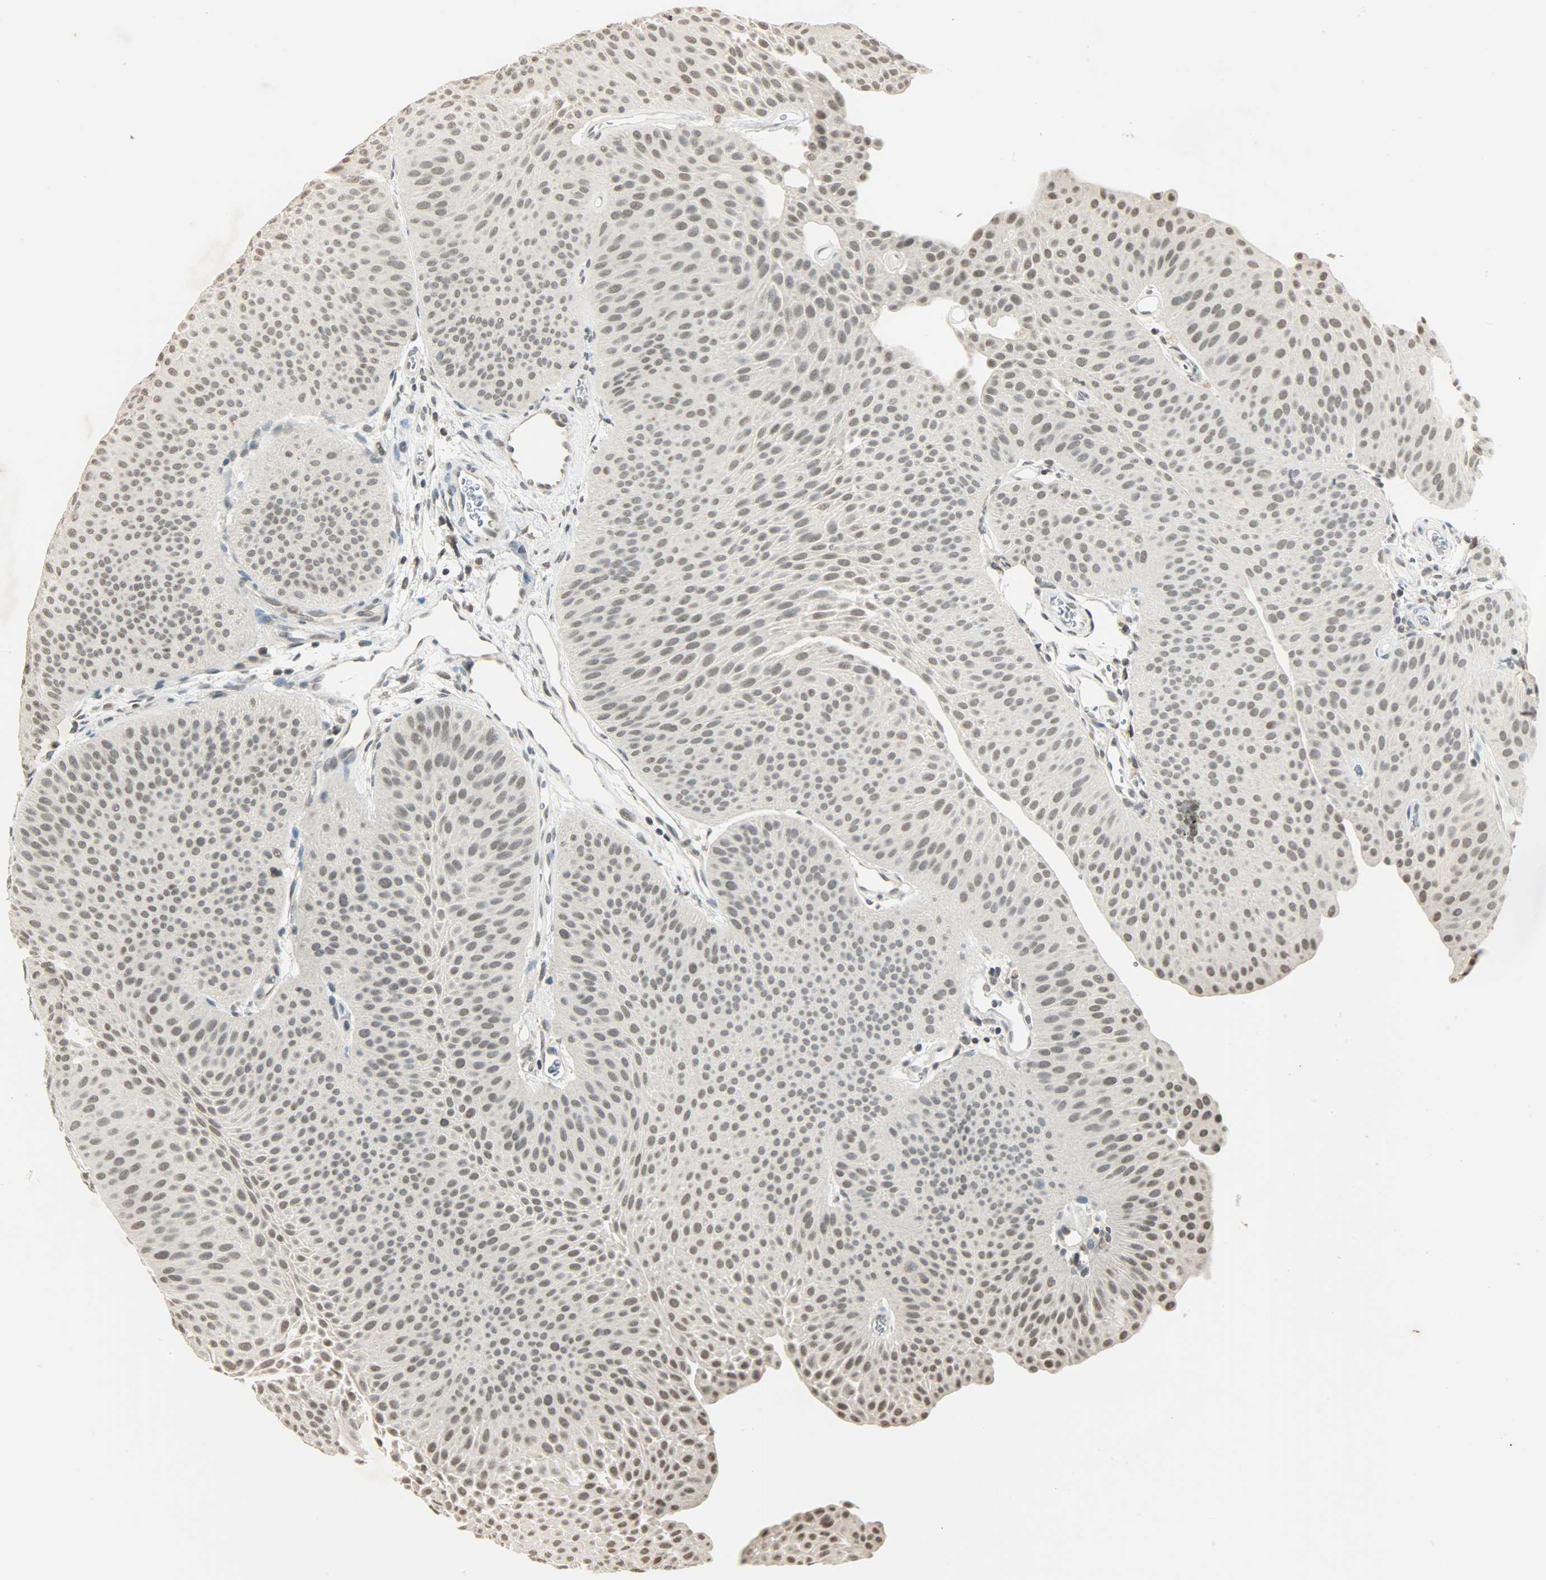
{"staining": {"intensity": "weak", "quantity": "<25%", "location": "nuclear"}, "tissue": "urothelial cancer", "cell_type": "Tumor cells", "image_type": "cancer", "snomed": [{"axis": "morphology", "description": "Urothelial carcinoma, Low grade"}, {"axis": "topography", "description": "Urinary bladder"}], "caption": "IHC of human urothelial cancer shows no staining in tumor cells. (Stains: DAB (3,3'-diaminobenzidine) IHC with hematoxylin counter stain, Microscopy: brightfield microscopy at high magnification).", "gene": "SMARCA5", "patient": {"sex": "female", "age": 60}}